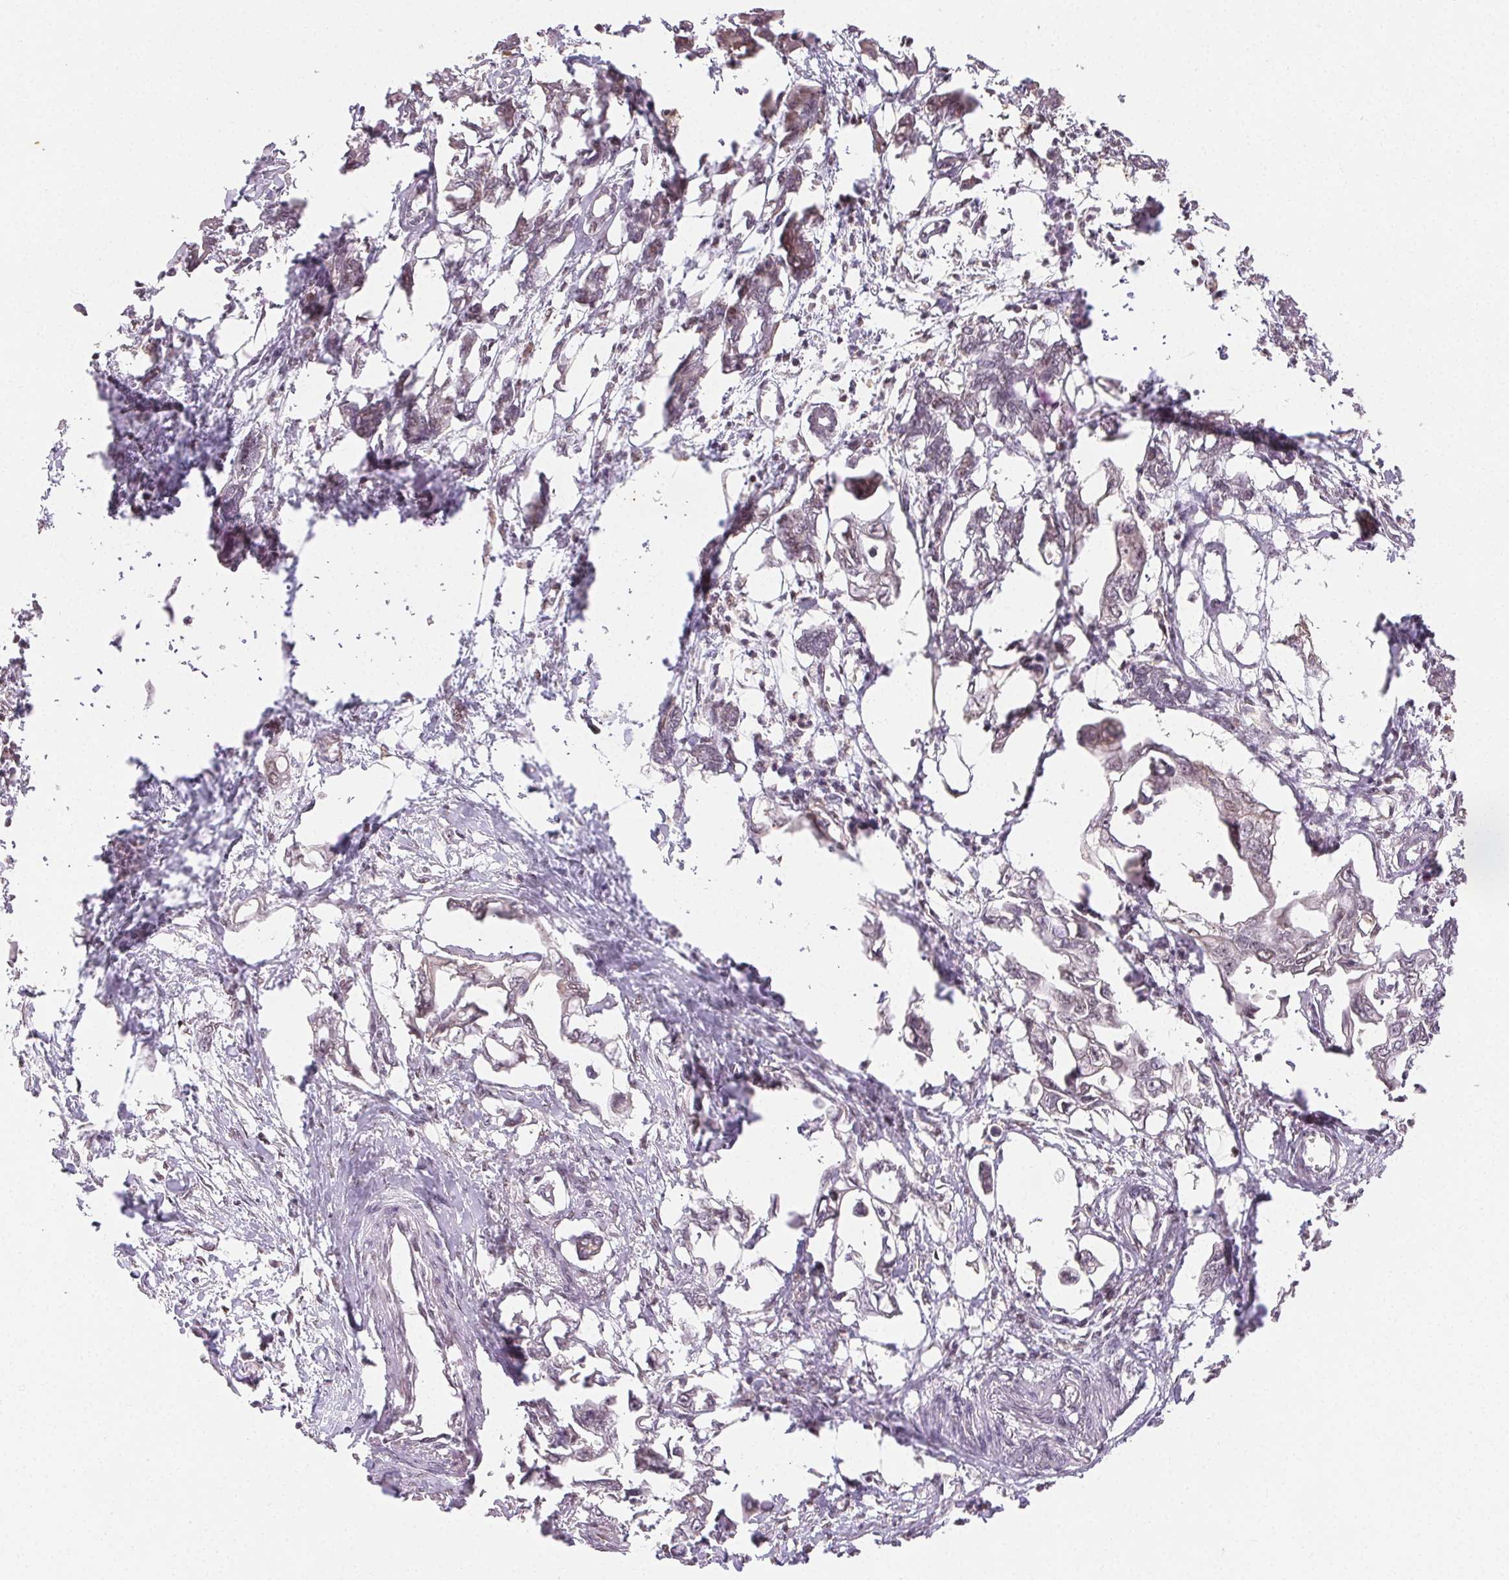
{"staining": {"intensity": "negative", "quantity": "none", "location": "none"}, "tissue": "pancreatic cancer", "cell_type": "Tumor cells", "image_type": "cancer", "snomed": [{"axis": "morphology", "description": "Adenocarcinoma, NOS"}, {"axis": "topography", "description": "Pancreas"}], "caption": "This is an IHC histopathology image of human pancreatic cancer. There is no positivity in tumor cells.", "gene": "MAPKAPK2", "patient": {"sex": "male", "age": 61}}